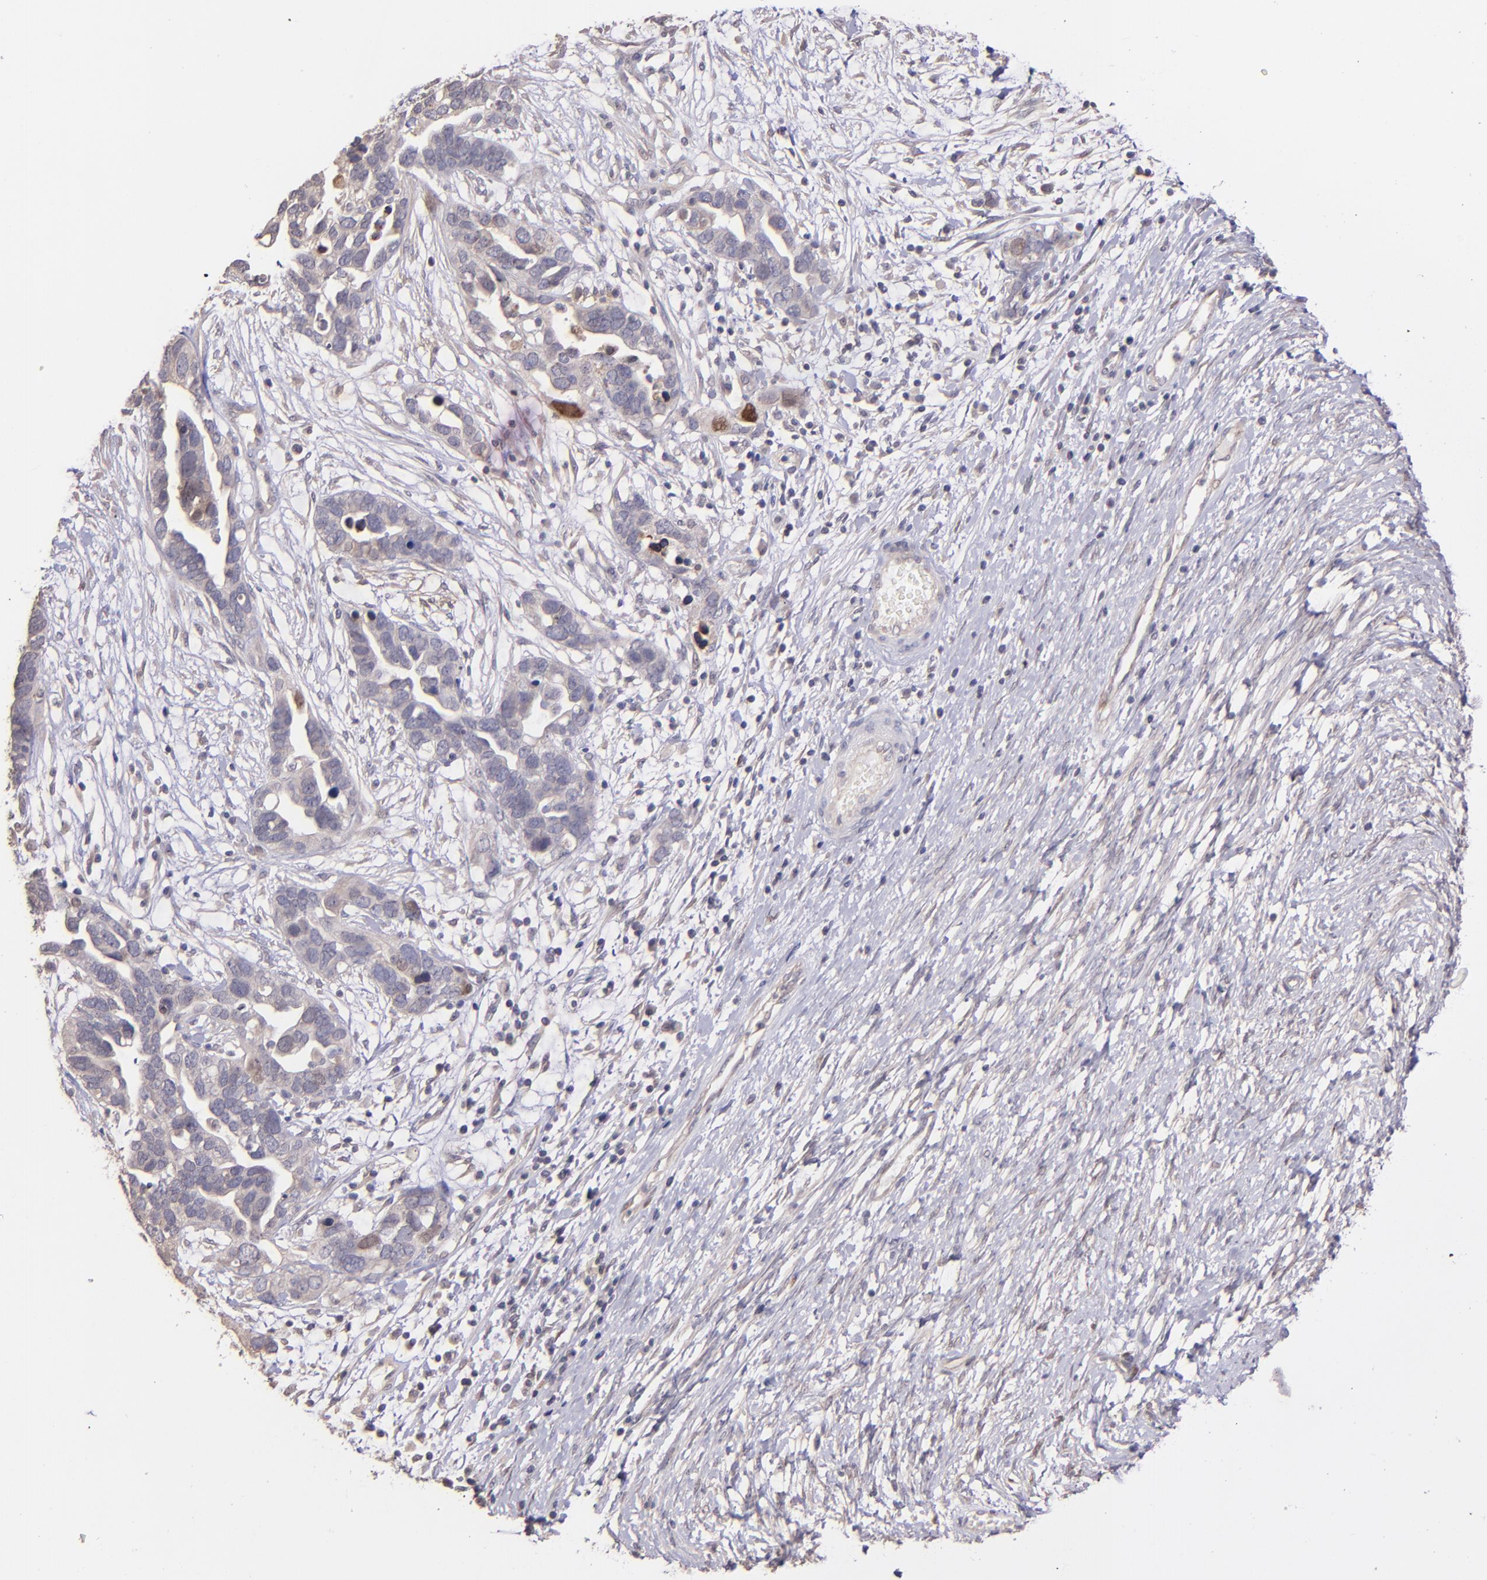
{"staining": {"intensity": "weak", "quantity": "<25%", "location": "cytoplasmic/membranous"}, "tissue": "ovarian cancer", "cell_type": "Tumor cells", "image_type": "cancer", "snomed": [{"axis": "morphology", "description": "Cystadenocarcinoma, serous, NOS"}, {"axis": "topography", "description": "Ovary"}], "caption": "Human ovarian serous cystadenocarcinoma stained for a protein using immunohistochemistry (IHC) demonstrates no staining in tumor cells.", "gene": "NUP62CL", "patient": {"sex": "female", "age": 54}}